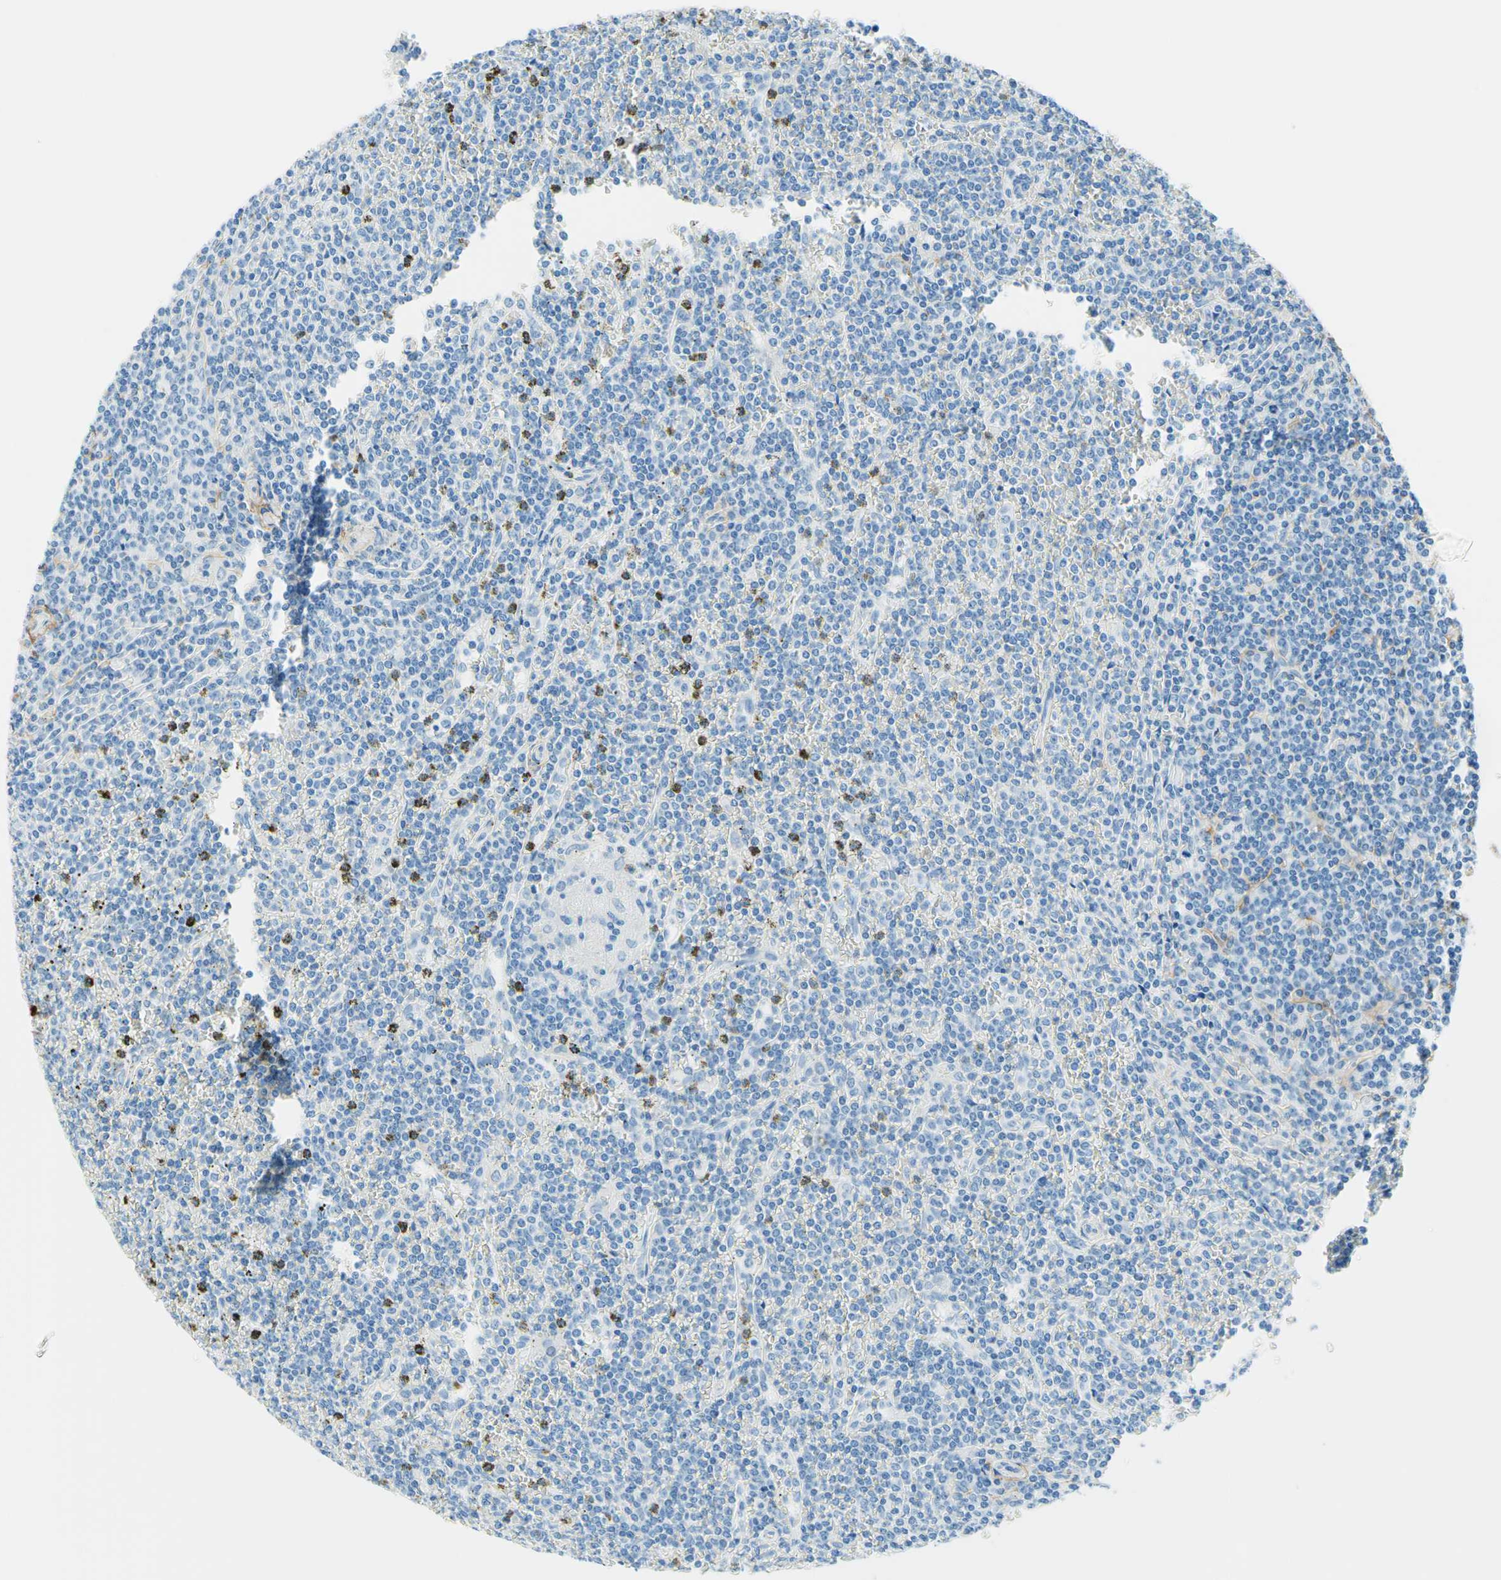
{"staining": {"intensity": "negative", "quantity": "none", "location": "none"}, "tissue": "lymphoma", "cell_type": "Tumor cells", "image_type": "cancer", "snomed": [{"axis": "morphology", "description": "Malignant lymphoma, non-Hodgkin's type, Low grade"}, {"axis": "topography", "description": "Spleen"}], "caption": "This image is of malignant lymphoma, non-Hodgkin's type (low-grade) stained with immunohistochemistry (IHC) to label a protein in brown with the nuclei are counter-stained blue. There is no staining in tumor cells.", "gene": "MFAP5", "patient": {"sex": "female", "age": 19}}